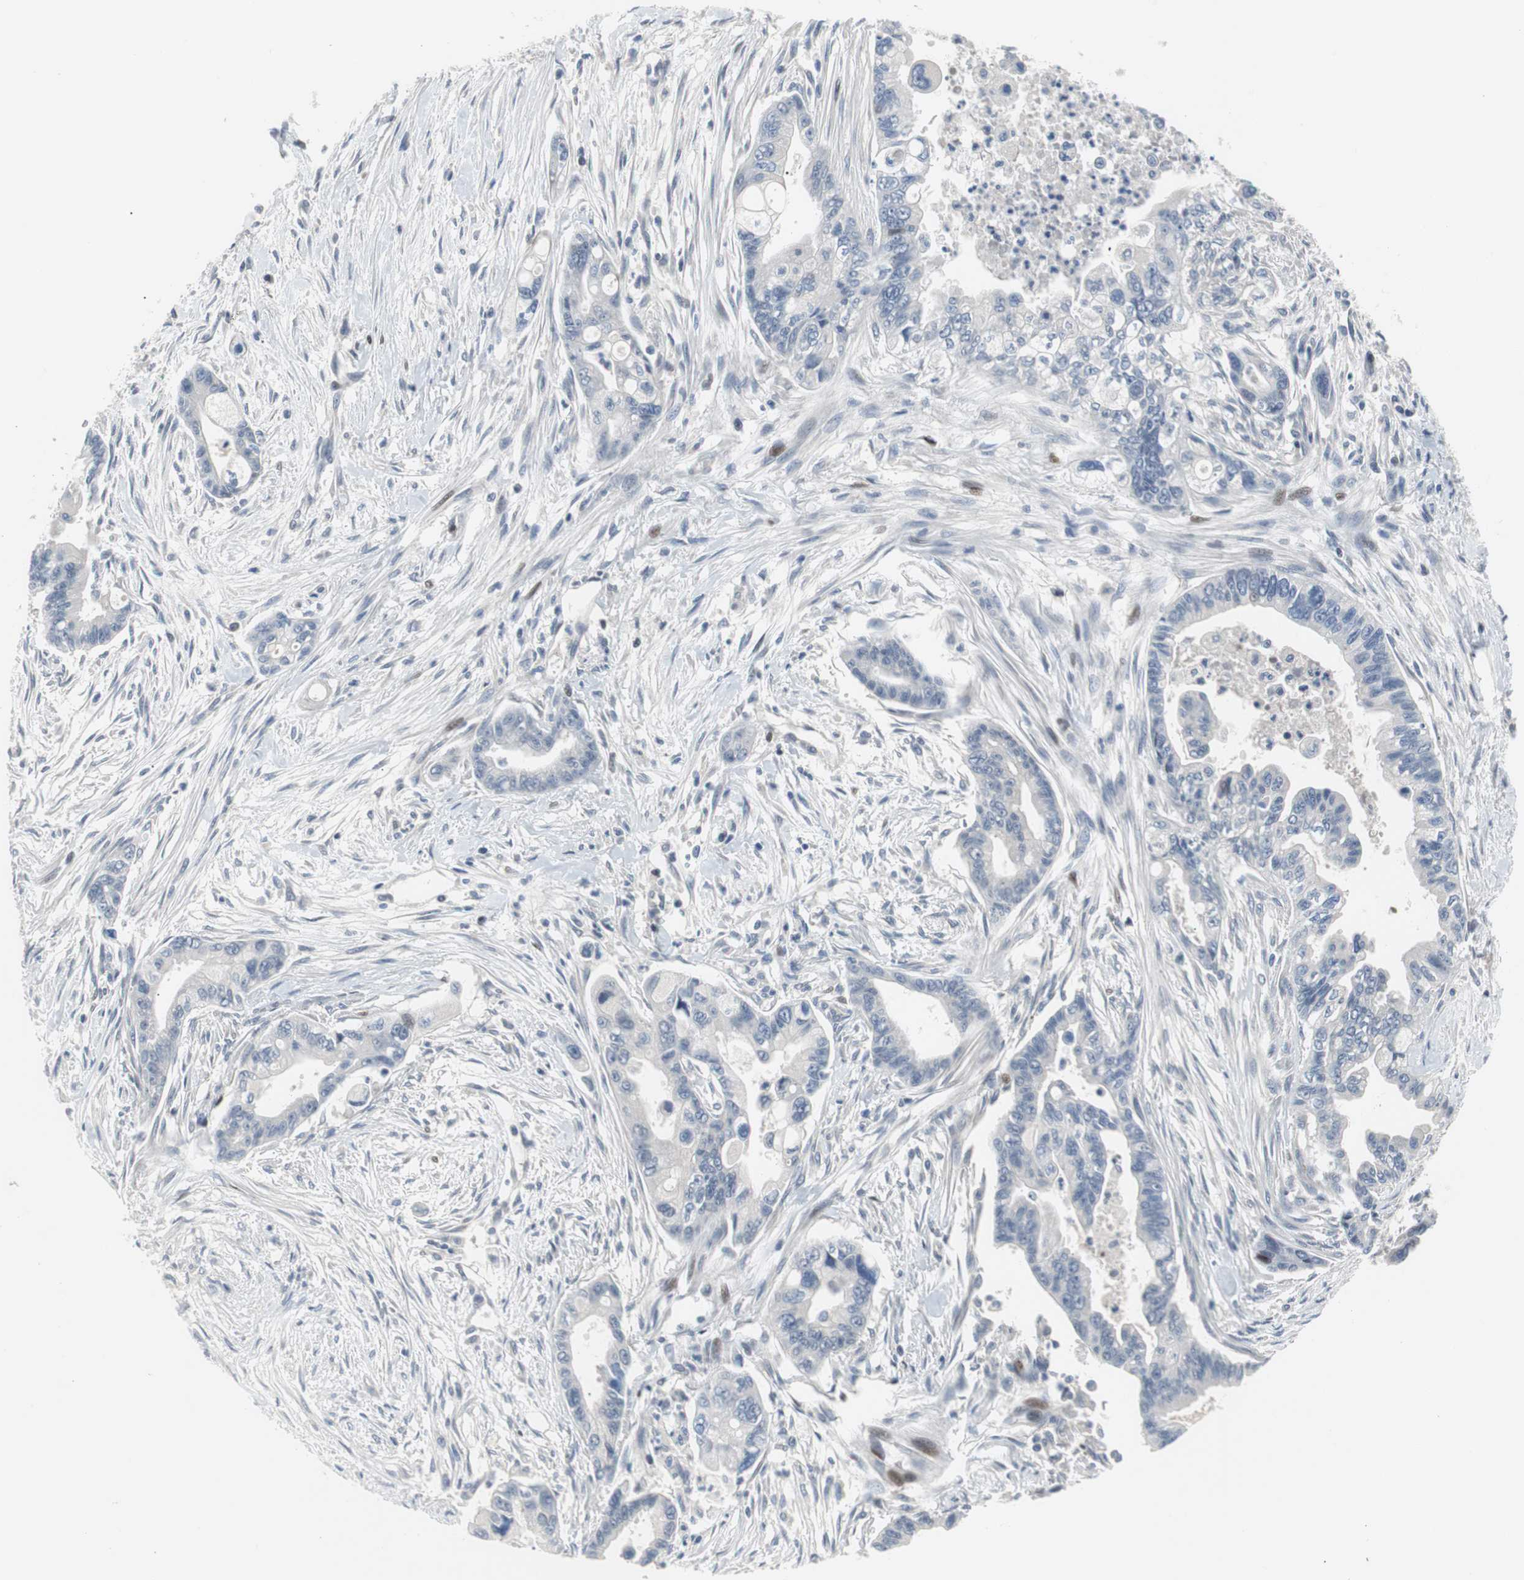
{"staining": {"intensity": "negative", "quantity": "none", "location": "none"}, "tissue": "pancreatic cancer", "cell_type": "Tumor cells", "image_type": "cancer", "snomed": [{"axis": "morphology", "description": "Adenocarcinoma, NOS"}, {"axis": "topography", "description": "Pancreas"}], "caption": "The immunohistochemistry (IHC) histopathology image has no significant positivity in tumor cells of pancreatic cancer tissue.", "gene": "MAP2K4", "patient": {"sex": "male", "age": 70}}